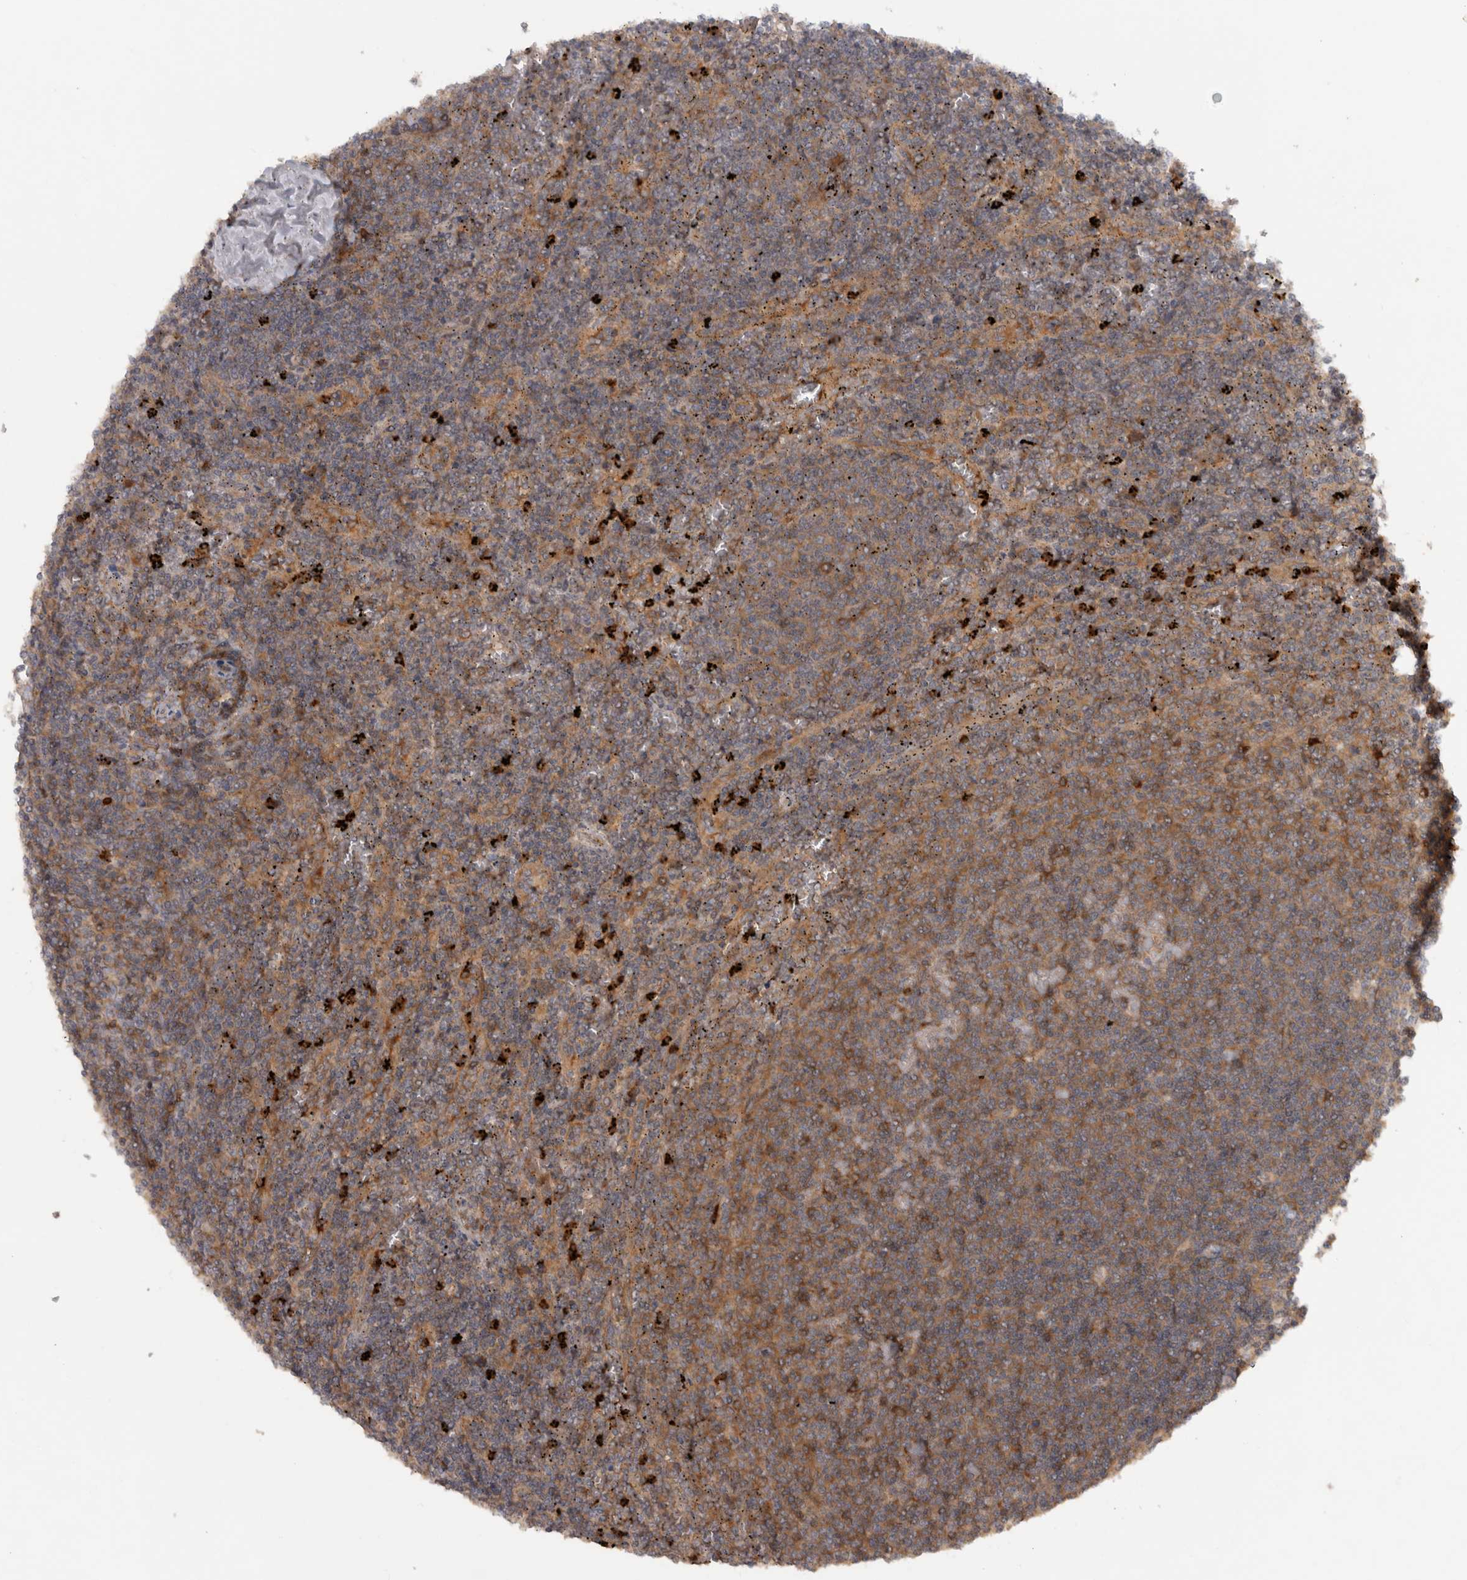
{"staining": {"intensity": "moderate", "quantity": ">75%", "location": "cytoplasmic/membranous"}, "tissue": "lymphoma", "cell_type": "Tumor cells", "image_type": "cancer", "snomed": [{"axis": "morphology", "description": "Malignant lymphoma, non-Hodgkin's type, Low grade"}, {"axis": "topography", "description": "Spleen"}], "caption": "Protein staining shows moderate cytoplasmic/membranous positivity in approximately >75% of tumor cells in lymphoma.", "gene": "VEPH1", "patient": {"sex": "female", "age": 50}}